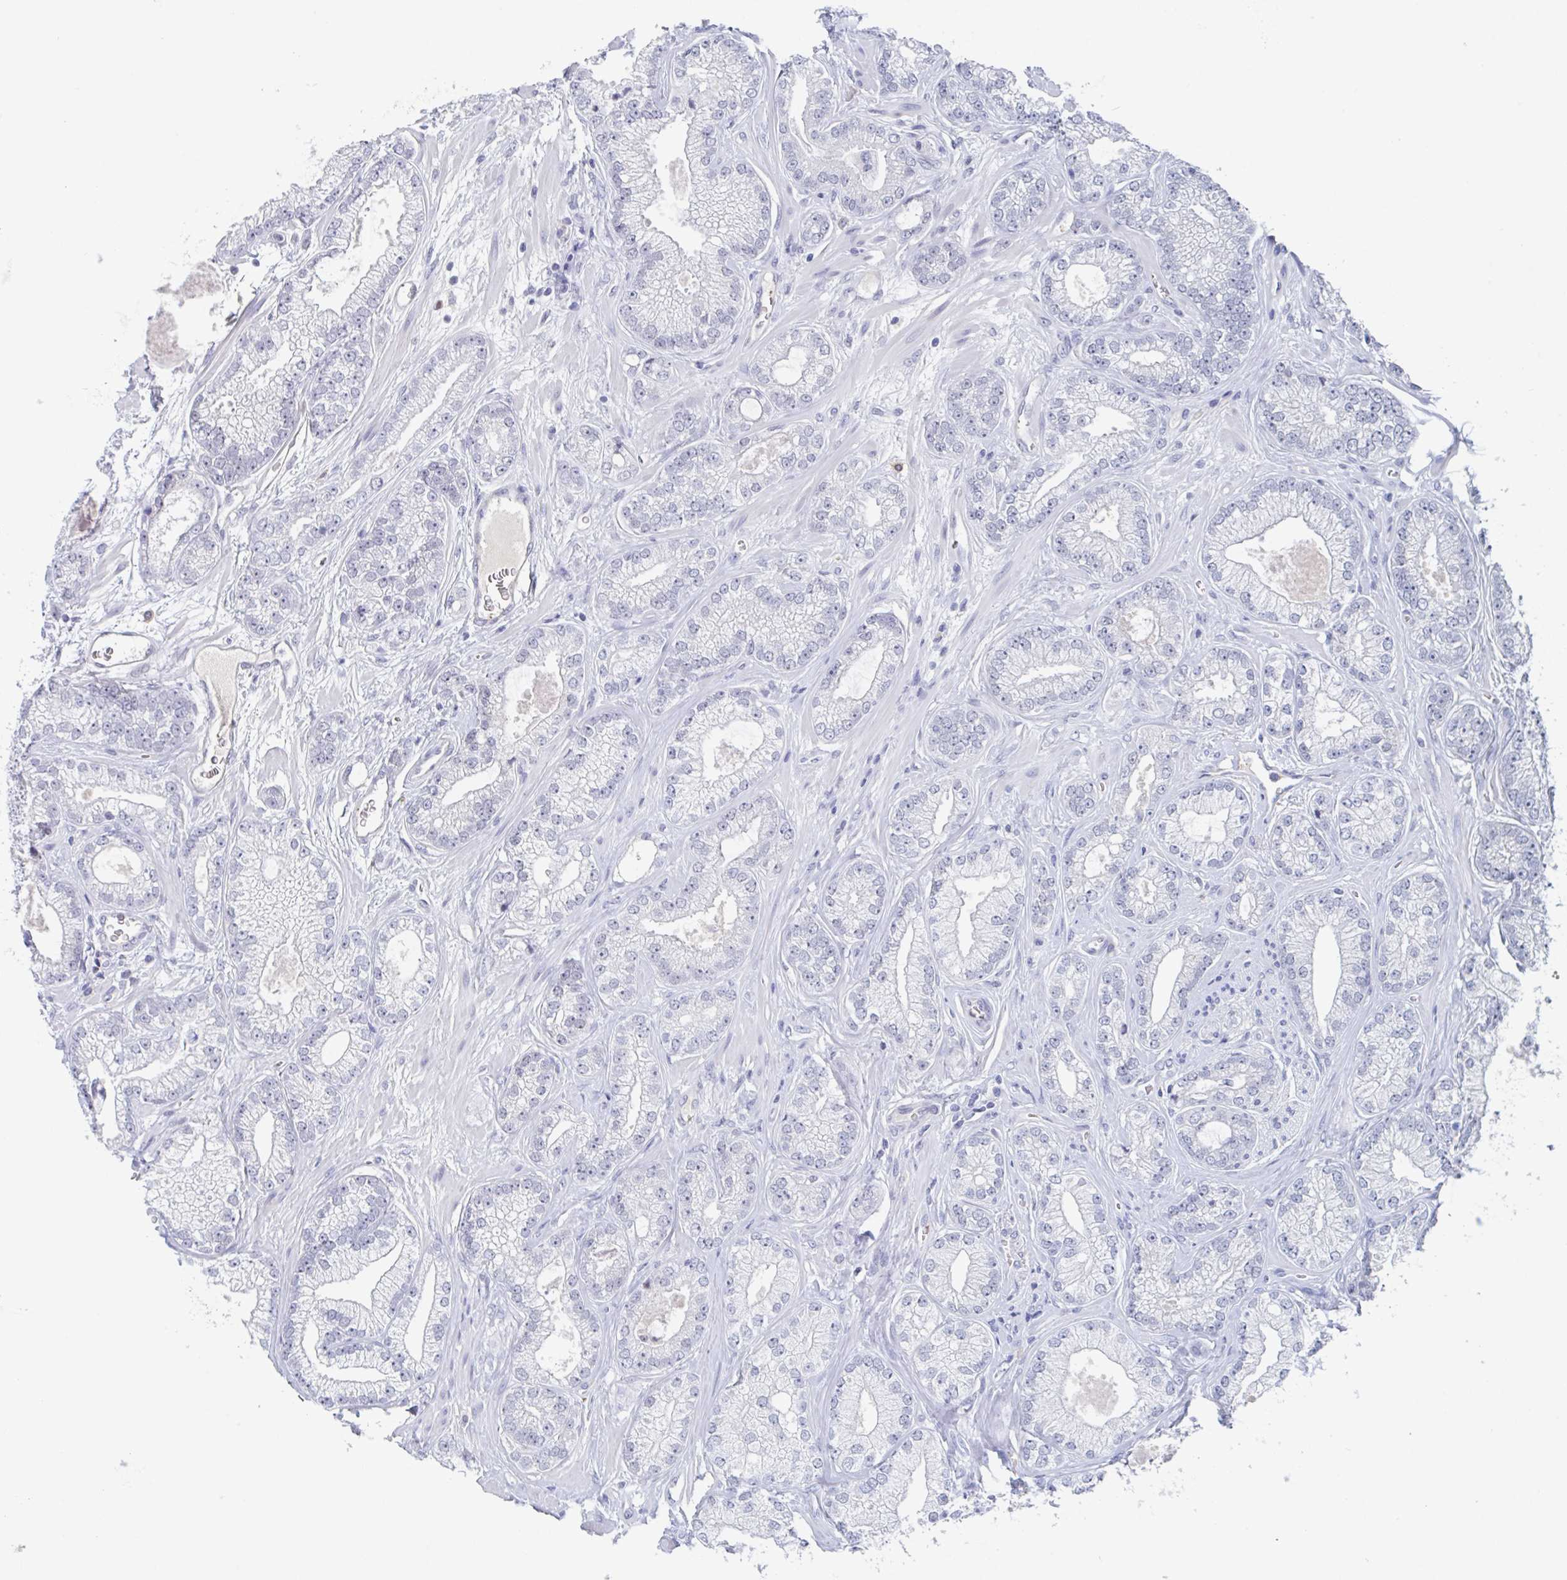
{"staining": {"intensity": "negative", "quantity": "none", "location": "none"}, "tissue": "prostate cancer", "cell_type": "Tumor cells", "image_type": "cancer", "snomed": [{"axis": "morphology", "description": "Adenocarcinoma, High grade"}, {"axis": "topography", "description": "Prostate"}], "caption": "This is an immunohistochemistry (IHC) histopathology image of prostate cancer (adenocarcinoma (high-grade)). There is no staining in tumor cells.", "gene": "KDM4D", "patient": {"sex": "male", "age": 66}}